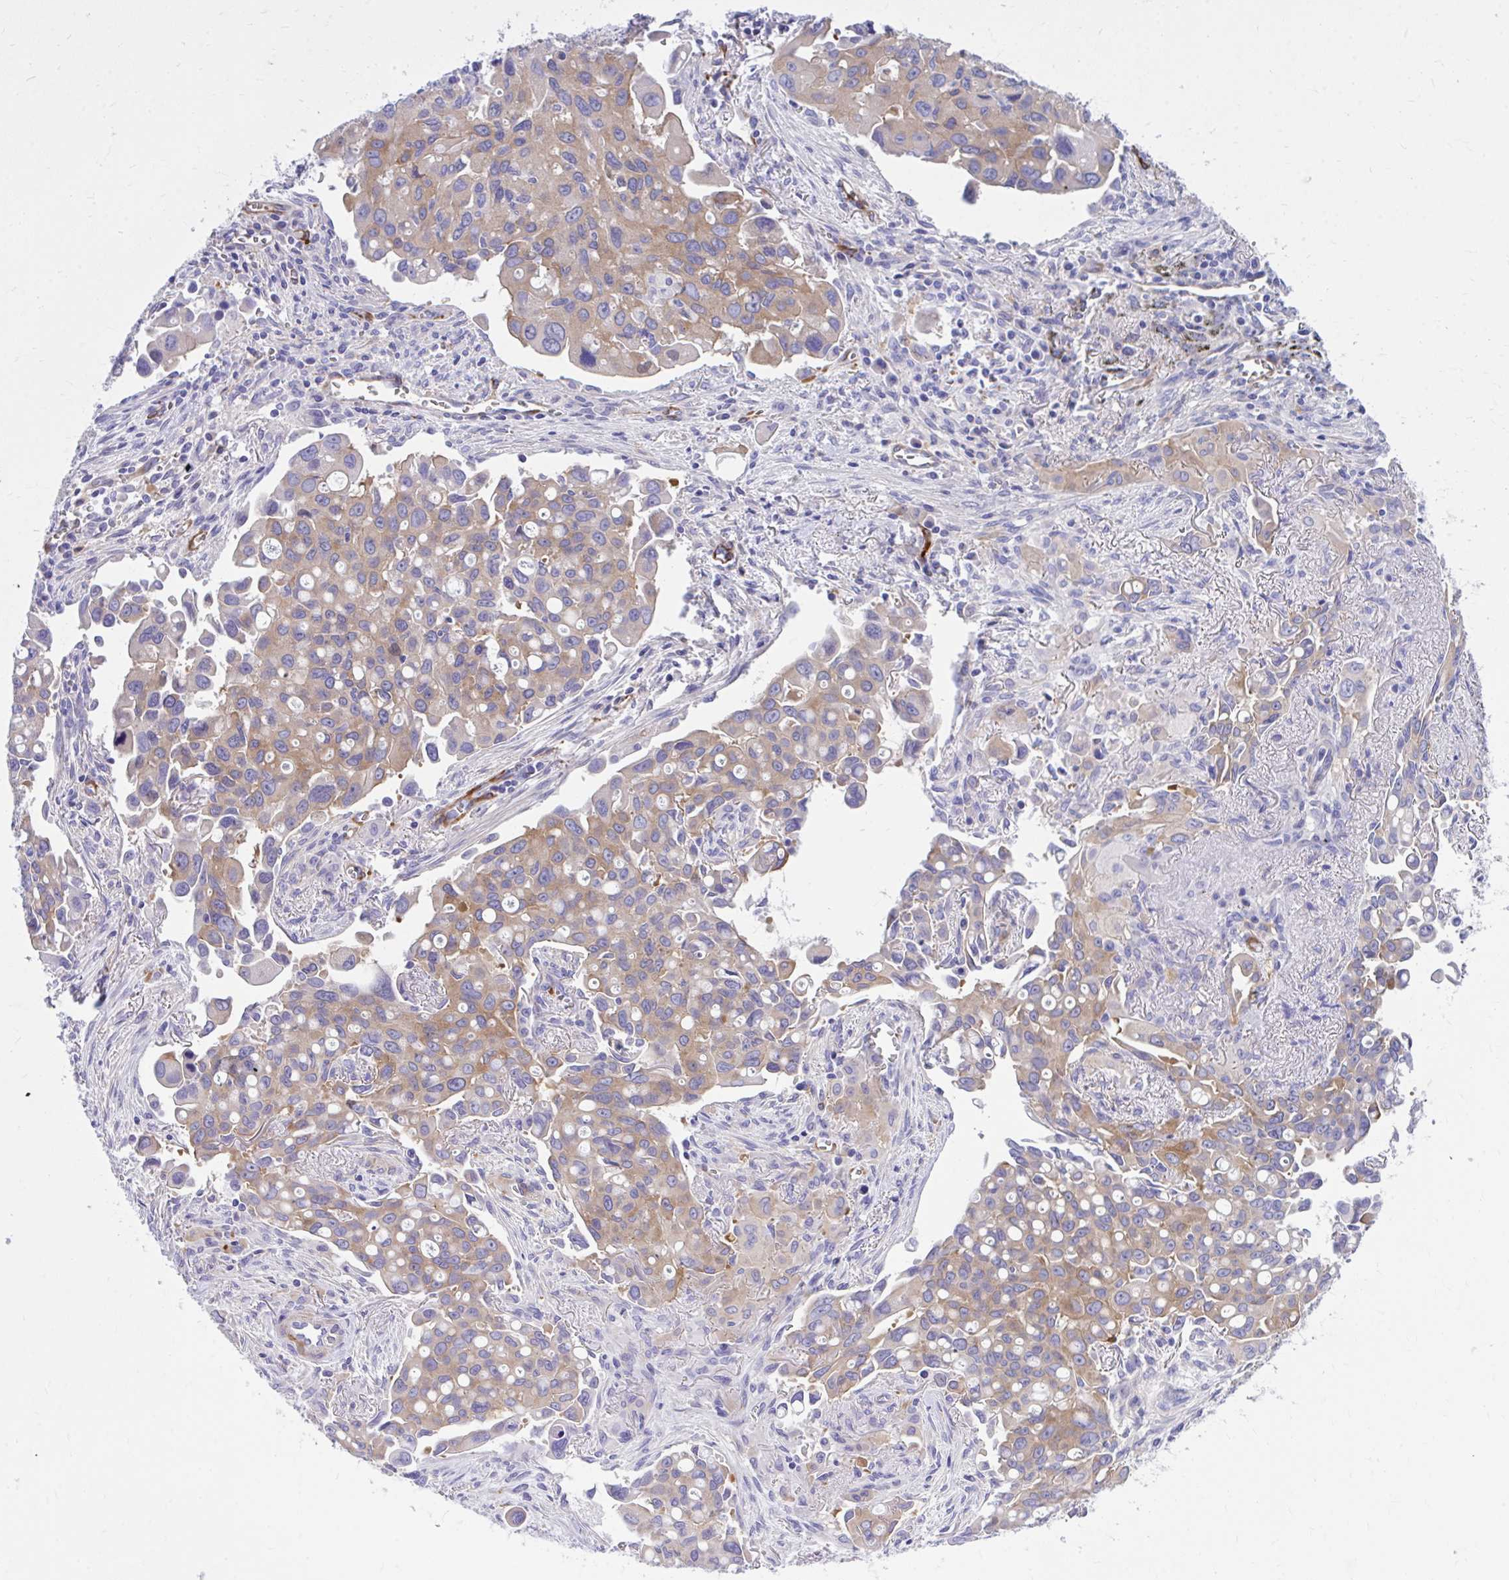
{"staining": {"intensity": "weak", "quantity": "25%-75%", "location": "cytoplasmic/membranous"}, "tissue": "lung cancer", "cell_type": "Tumor cells", "image_type": "cancer", "snomed": [{"axis": "morphology", "description": "Adenocarcinoma, NOS"}, {"axis": "topography", "description": "Lung"}], "caption": "Weak cytoplasmic/membranous staining for a protein is seen in approximately 25%-75% of tumor cells of lung cancer using IHC.", "gene": "EPB41L1", "patient": {"sex": "male", "age": 68}}